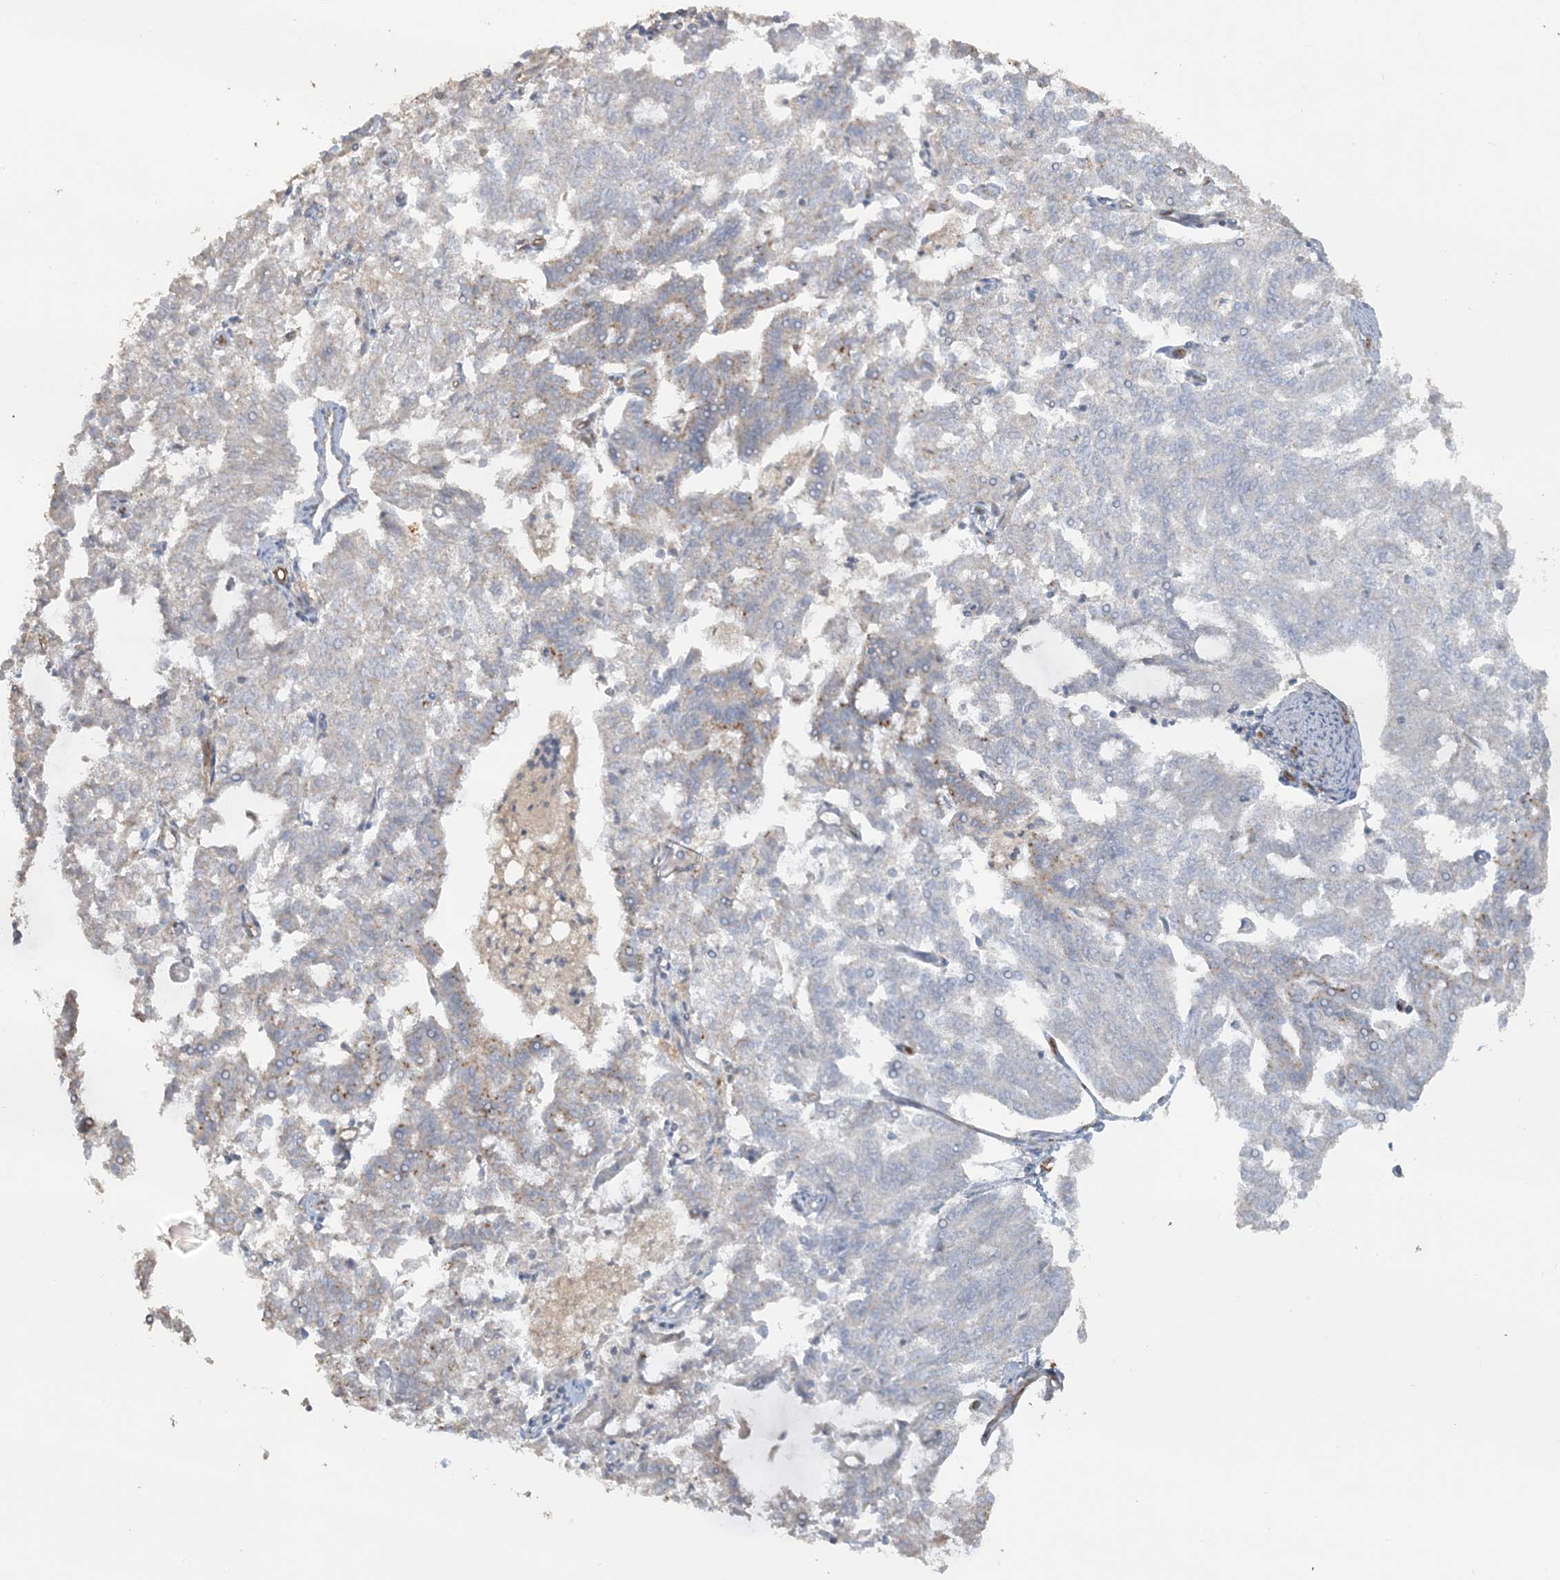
{"staining": {"intensity": "moderate", "quantity": "<25%", "location": "cytoplasmic/membranous"}, "tissue": "endometrial cancer", "cell_type": "Tumor cells", "image_type": "cancer", "snomed": [{"axis": "morphology", "description": "Adenocarcinoma, NOS"}, {"axis": "topography", "description": "Endometrium"}], "caption": "Immunohistochemistry (IHC) of human endometrial adenocarcinoma shows low levels of moderate cytoplasmic/membranous staining in about <25% of tumor cells.", "gene": "AGA", "patient": {"sex": "female", "age": 79}}